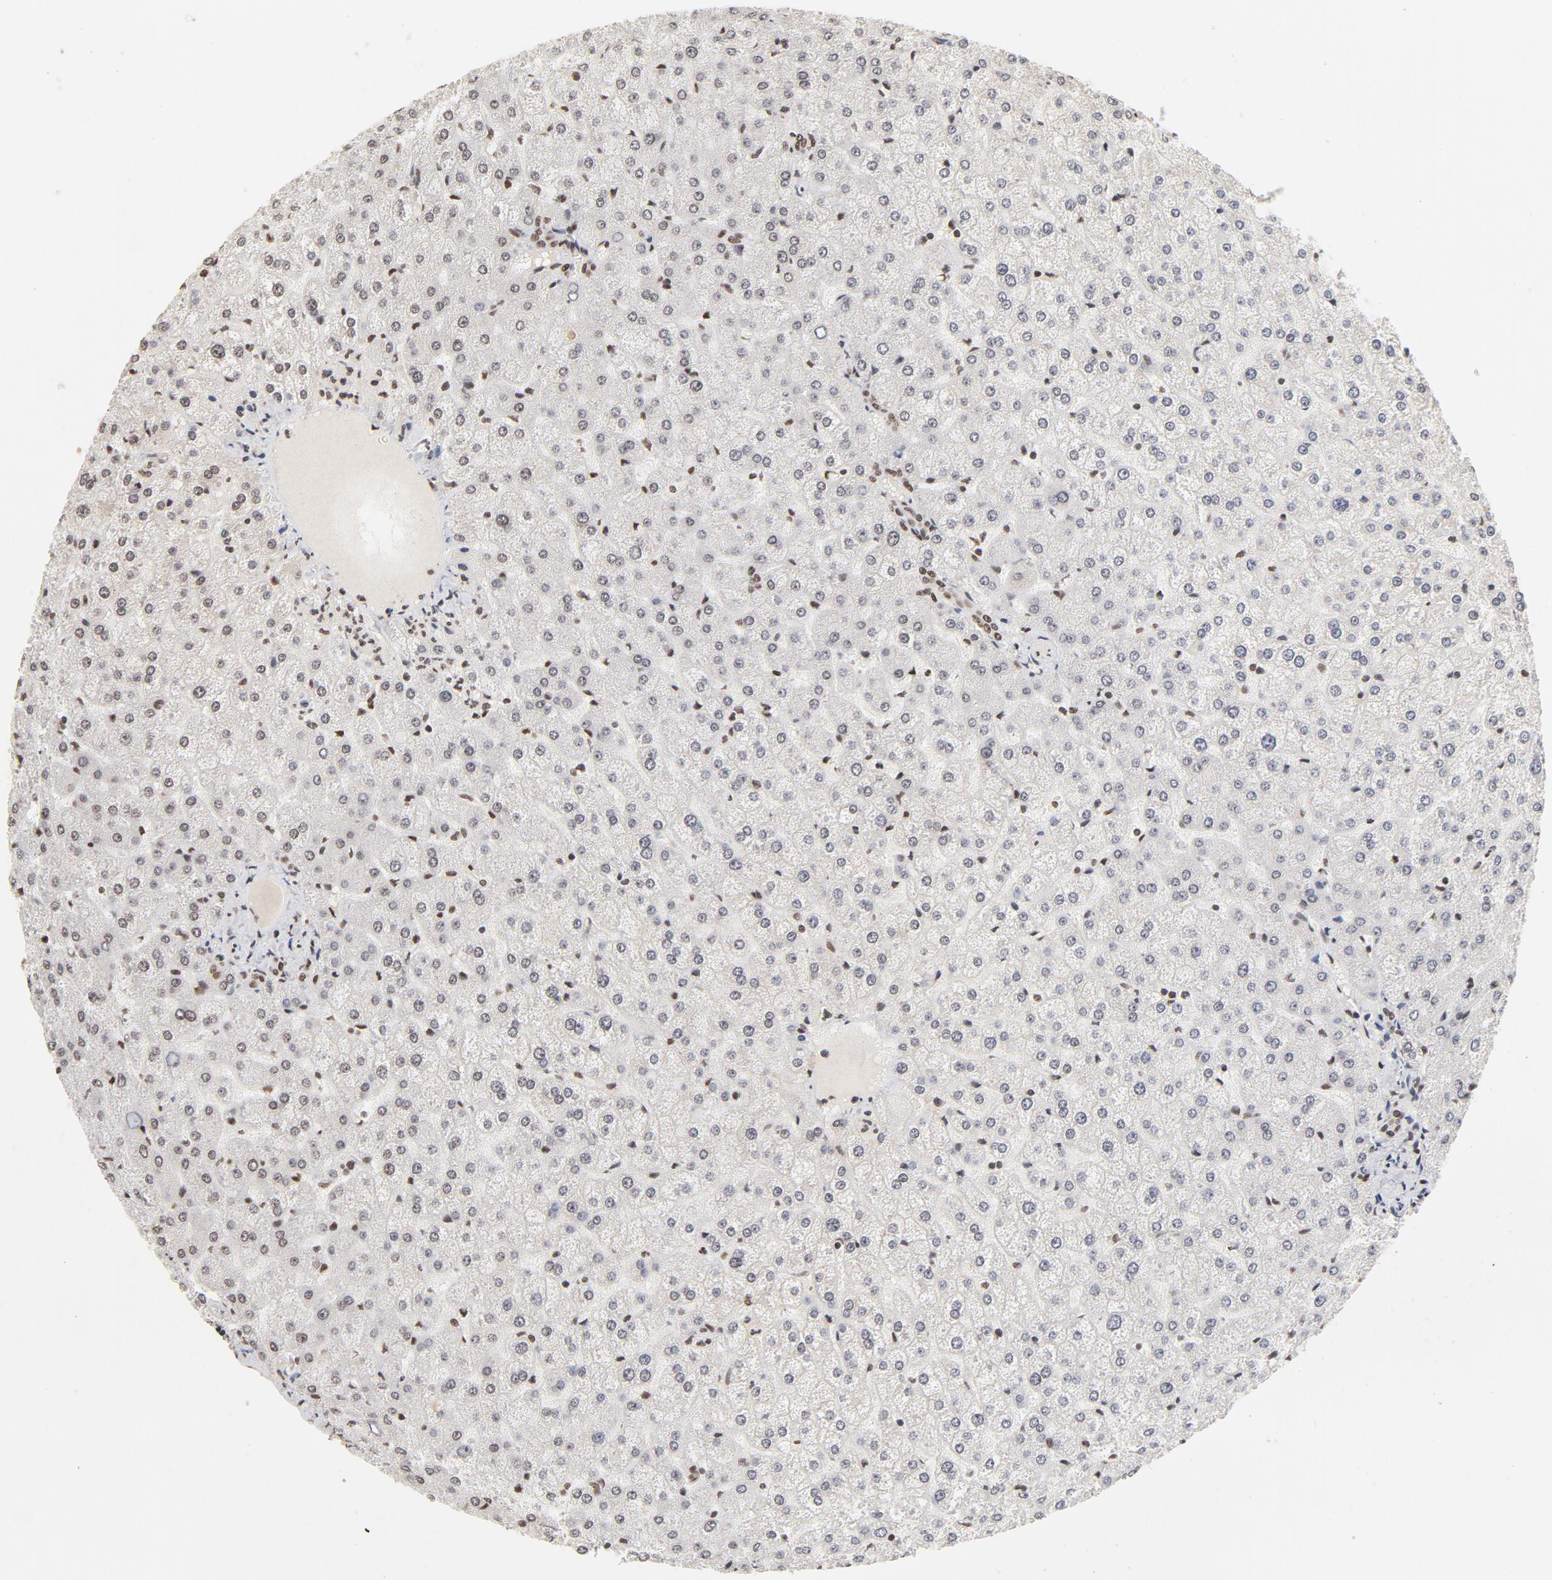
{"staining": {"intensity": "moderate", "quantity": ">75%", "location": "nuclear"}, "tissue": "liver", "cell_type": "Cholangiocytes", "image_type": "normal", "snomed": [{"axis": "morphology", "description": "Normal tissue, NOS"}, {"axis": "topography", "description": "Liver"}], "caption": "This image demonstrates unremarkable liver stained with immunohistochemistry (IHC) to label a protein in brown. The nuclear of cholangiocytes show moderate positivity for the protein. Nuclei are counter-stained blue.", "gene": "TP53BP1", "patient": {"sex": "female", "age": 32}}